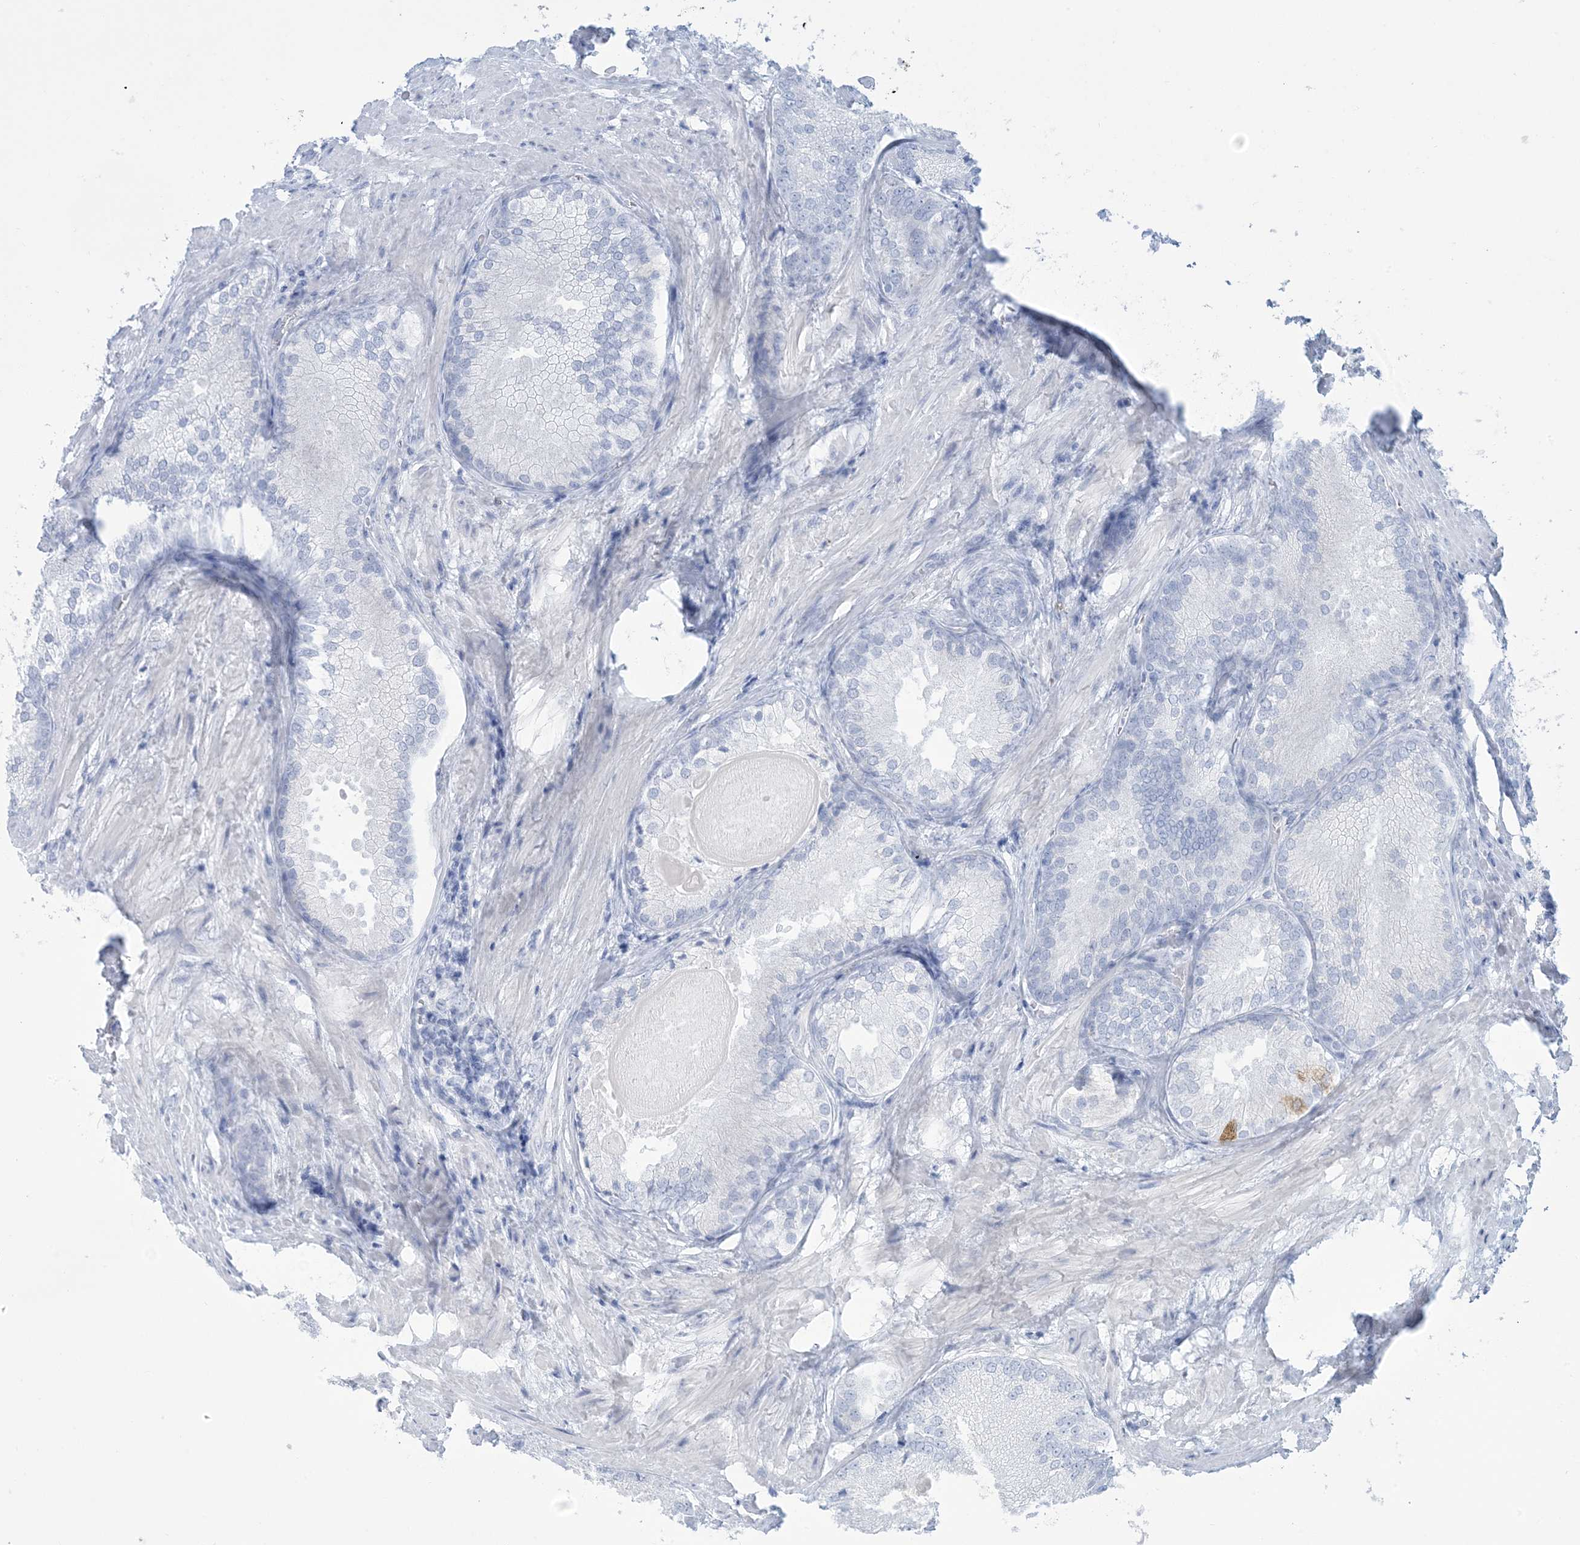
{"staining": {"intensity": "negative", "quantity": "none", "location": "none"}, "tissue": "prostate cancer", "cell_type": "Tumor cells", "image_type": "cancer", "snomed": [{"axis": "morphology", "description": "Adenocarcinoma, High grade"}, {"axis": "topography", "description": "Prostate"}], "caption": "Immunohistochemical staining of prostate cancer (high-grade adenocarcinoma) reveals no significant expression in tumor cells. (DAB immunohistochemistry (IHC) visualized using brightfield microscopy, high magnification).", "gene": "AGXT", "patient": {"sex": "male", "age": 66}}